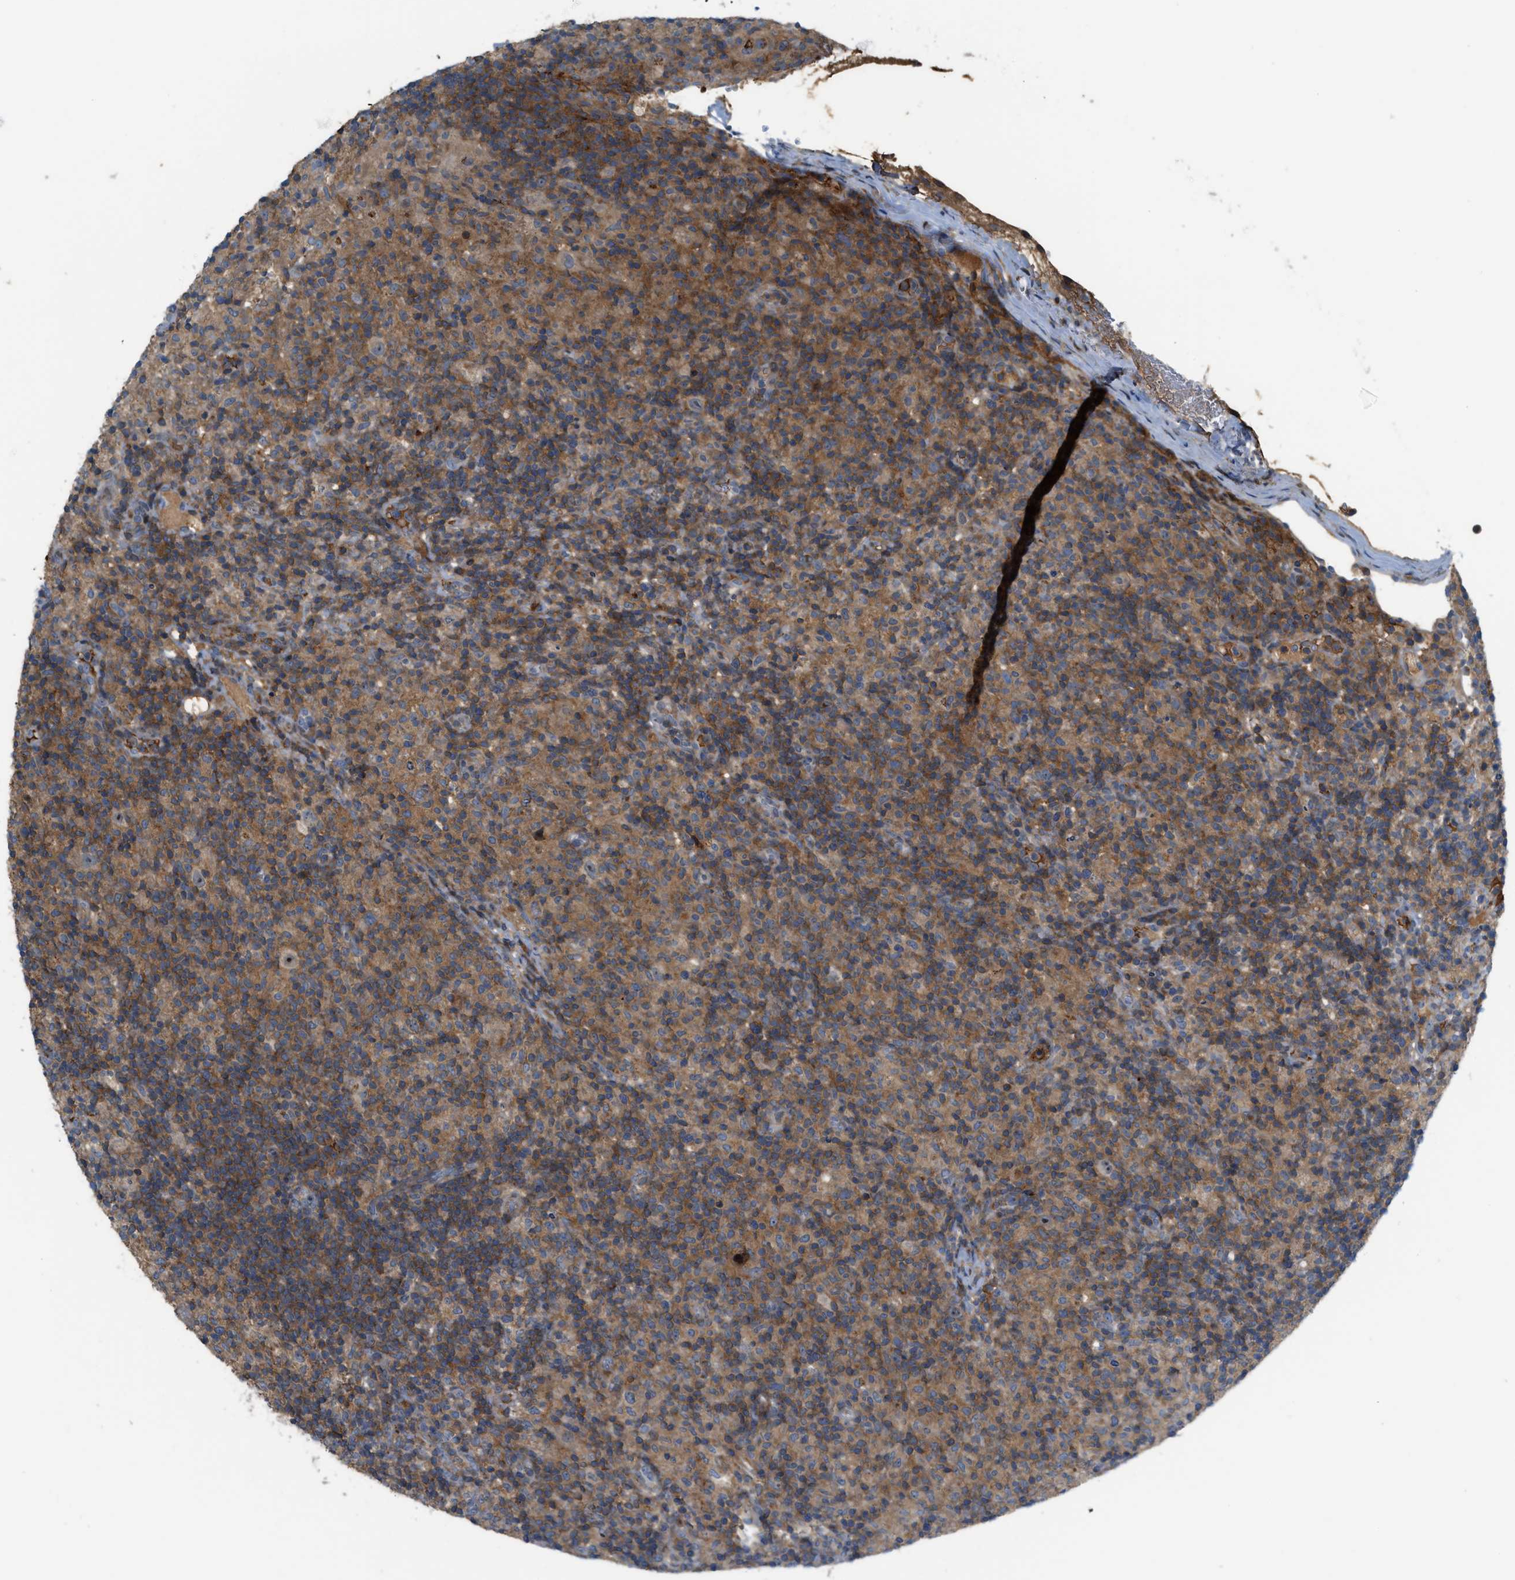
{"staining": {"intensity": "weak", "quantity": ">75%", "location": "cytoplasmic/membranous"}, "tissue": "lymphoma", "cell_type": "Tumor cells", "image_type": "cancer", "snomed": [{"axis": "morphology", "description": "Hodgkin's disease, NOS"}, {"axis": "topography", "description": "Lymph node"}], "caption": "This histopathology image shows IHC staining of human Hodgkin's disease, with low weak cytoplasmic/membranous positivity in approximately >75% of tumor cells.", "gene": "DIPK1A", "patient": {"sex": "male", "age": 70}}